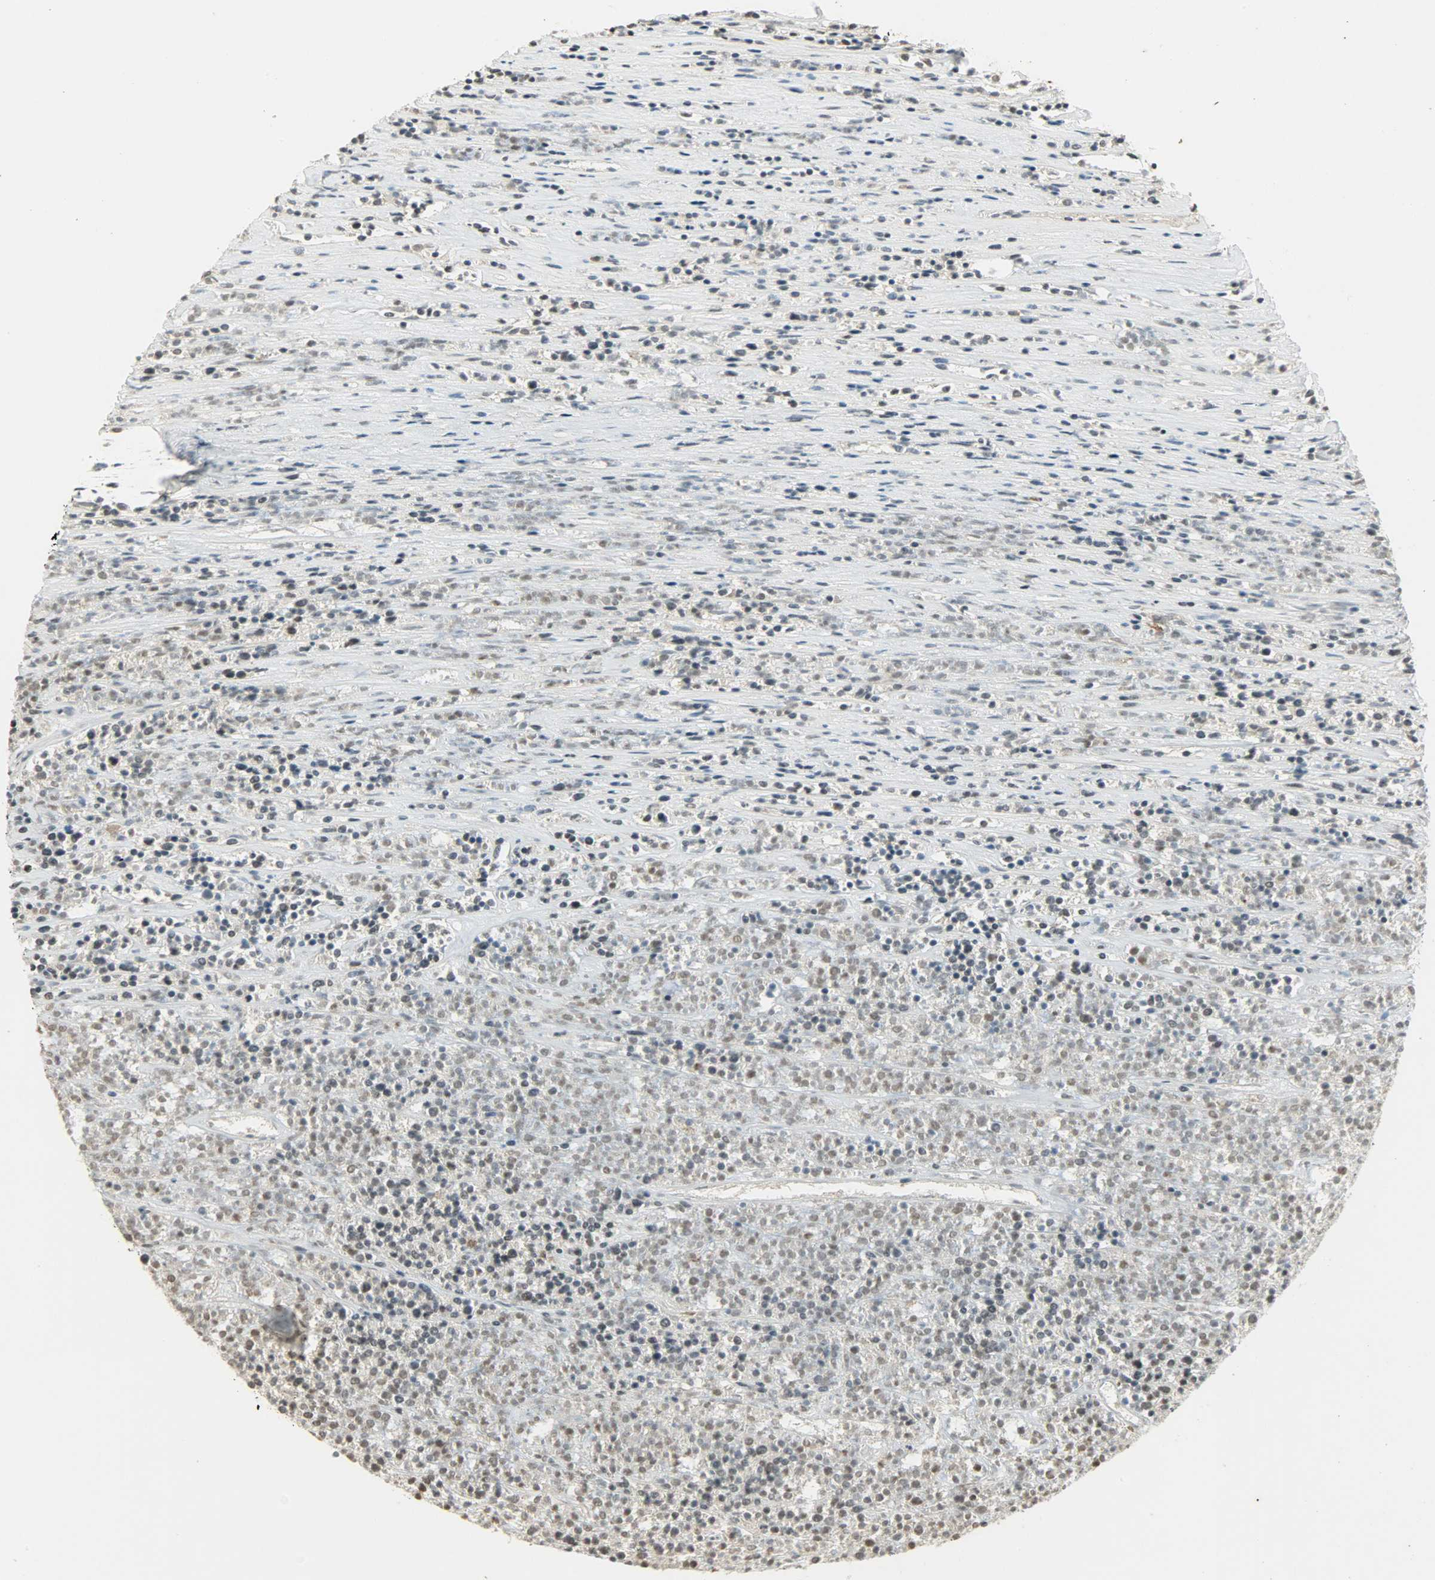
{"staining": {"intensity": "weak", "quantity": "25%-75%", "location": "nuclear"}, "tissue": "lymphoma", "cell_type": "Tumor cells", "image_type": "cancer", "snomed": [{"axis": "morphology", "description": "Malignant lymphoma, non-Hodgkin's type, High grade"}, {"axis": "topography", "description": "Lymph node"}], "caption": "A photomicrograph showing weak nuclear positivity in about 25%-75% of tumor cells in malignant lymphoma, non-Hodgkin's type (high-grade), as visualized by brown immunohistochemical staining.", "gene": "SMARCA5", "patient": {"sex": "female", "age": 73}}